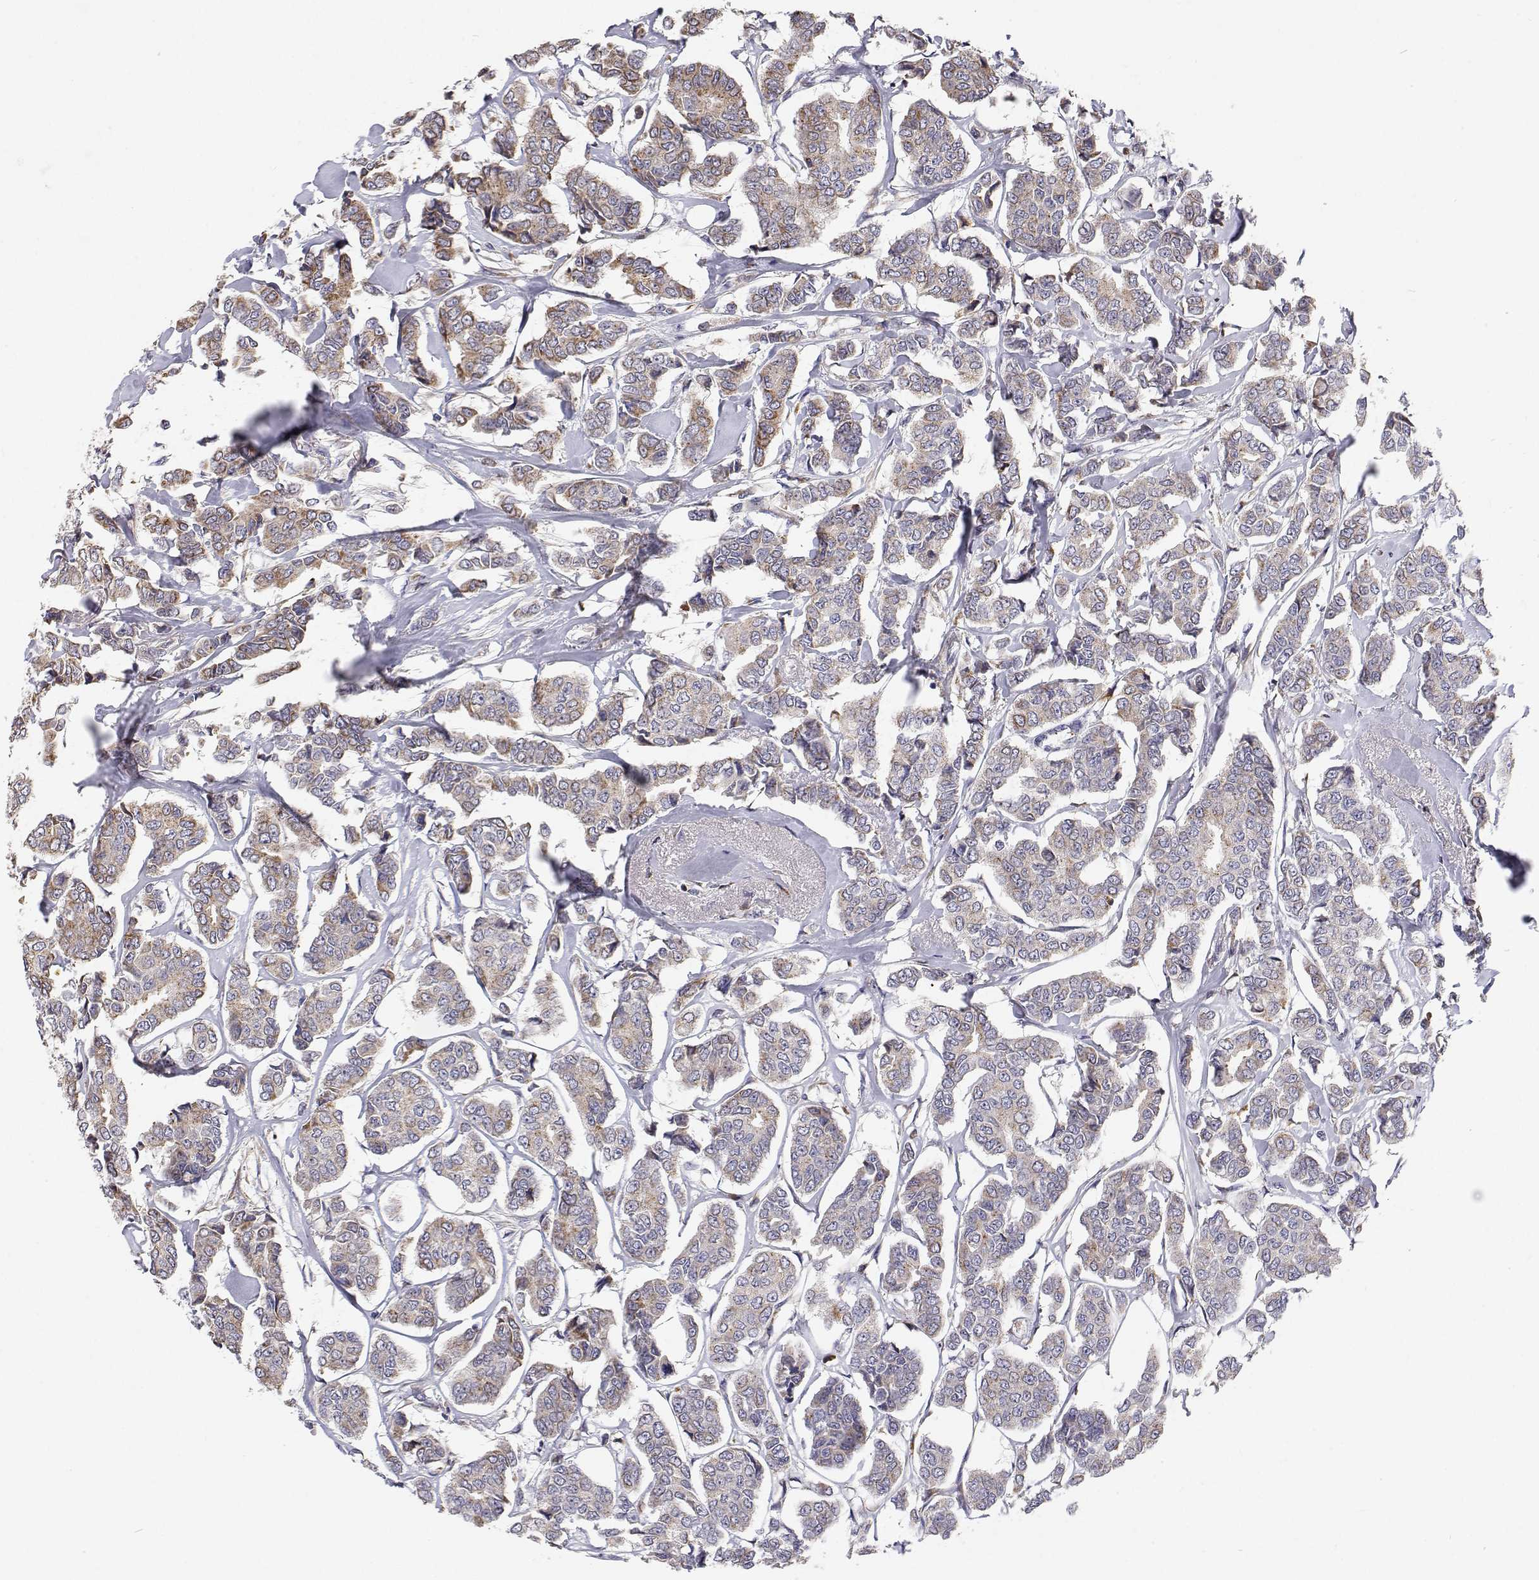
{"staining": {"intensity": "moderate", "quantity": "<25%", "location": "cytoplasmic/membranous"}, "tissue": "breast cancer", "cell_type": "Tumor cells", "image_type": "cancer", "snomed": [{"axis": "morphology", "description": "Duct carcinoma"}, {"axis": "topography", "description": "Breast"}], "caption": "Immunohistochemical staining of human breast cancer displays low levels of moderate cytoplasmic/membranous staining in about <25% of tumor cells.", "gene": "SPICE1", "patient": {"sex": "female", "age": 94}}